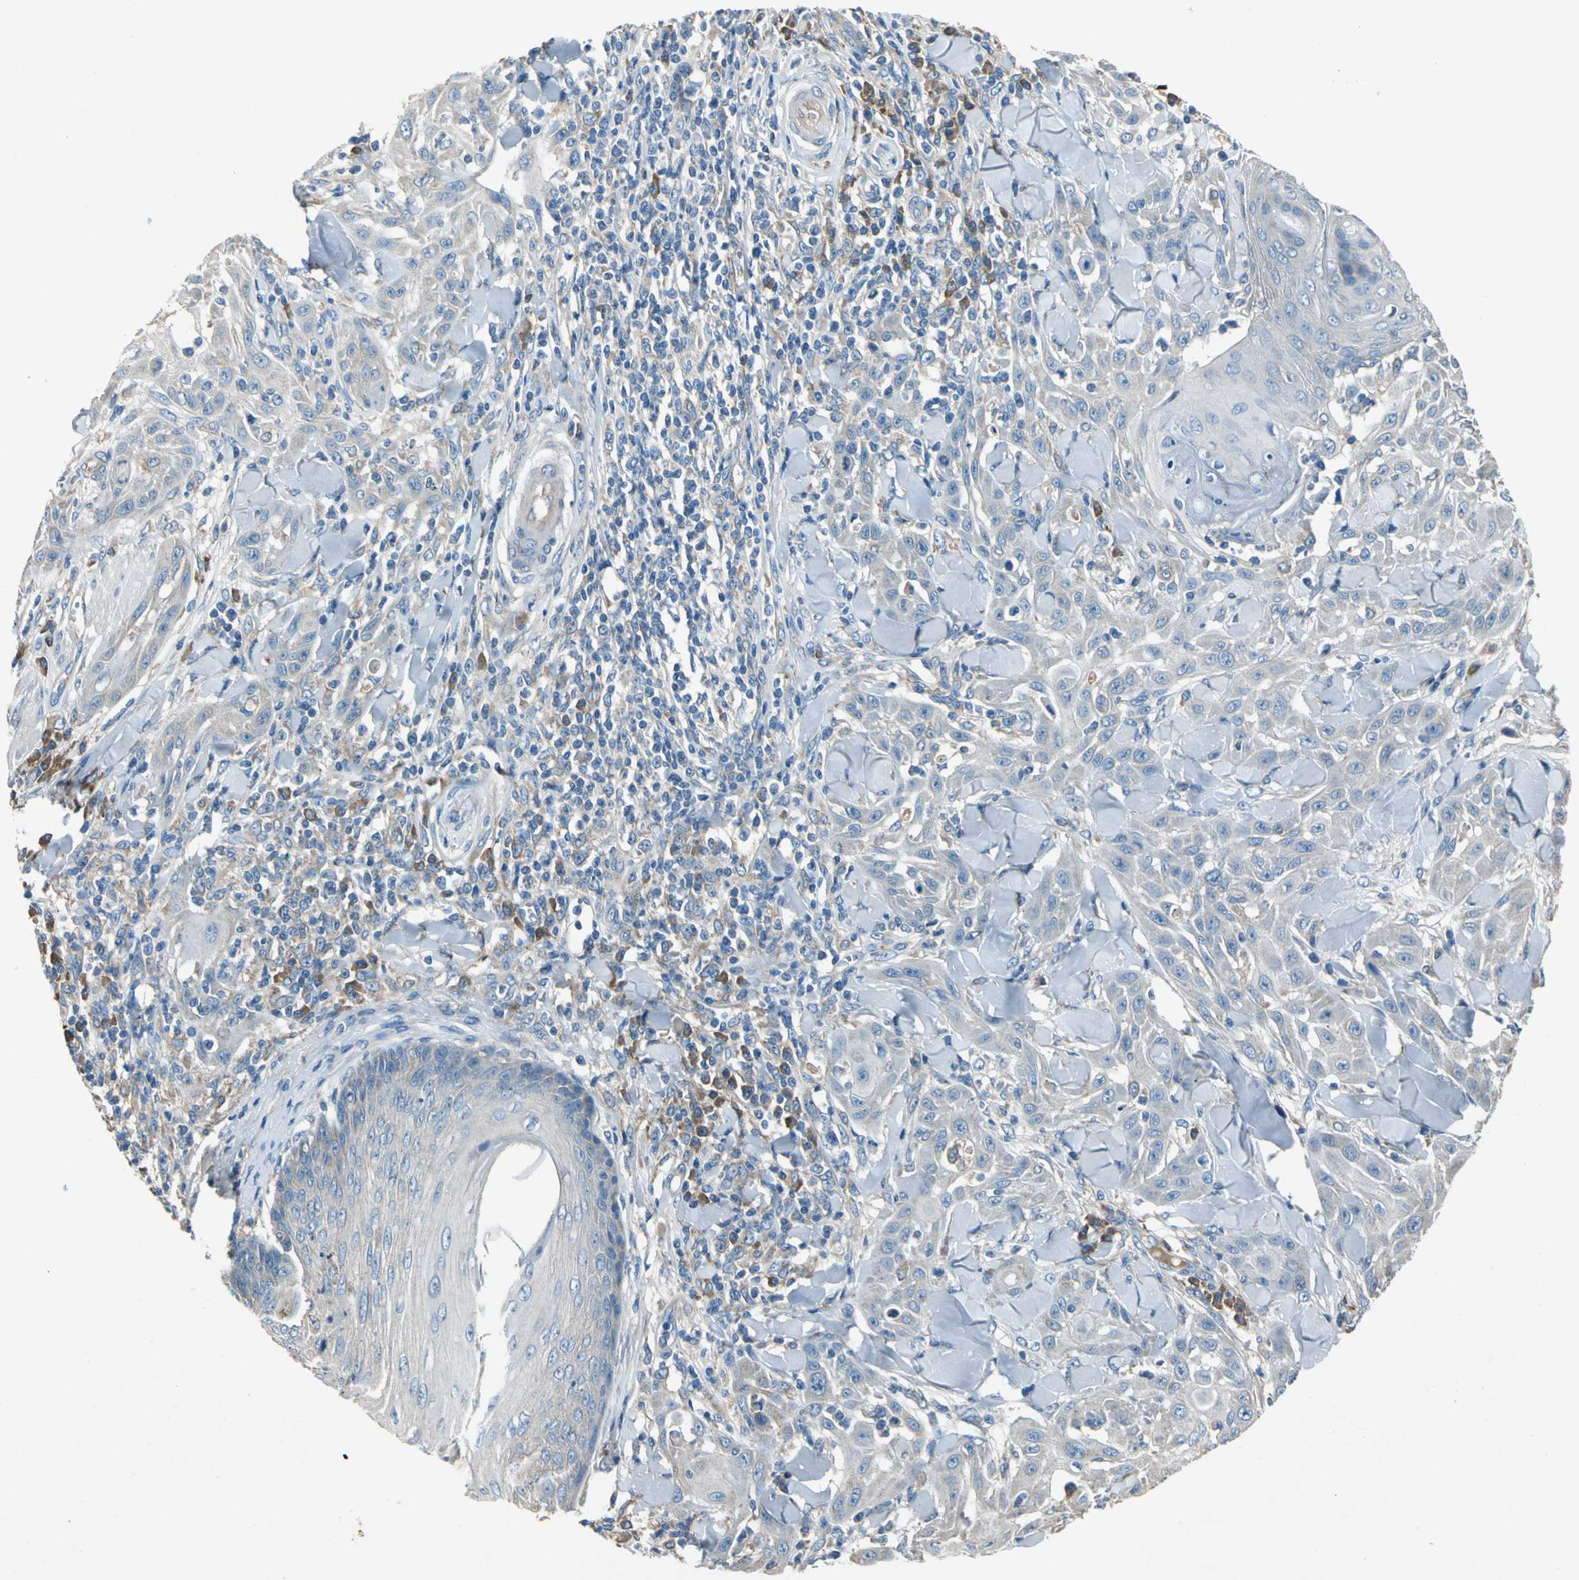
{"staining": {"intensity": "weak", "quantity": "<25%", "location": "cytoplasmic/membranous"}, "tissue": "skin cancer", "cell_type": "Tumor cells", "image_type": "cancer", "snomed": [{"axis": "morphology", "description": "Squamous cell carcinoma, NOS"}, {"axis": "topography", "description": "Skin"}], "caption": "This histopathology image is of skin cancer (squamous cell carcinoma) stained with immunohistochemistry to label a protein in brown with the nuclei are counter-stained blue. There is no positivity in tumor cells.", "gene": "HEPH", "patient": {"sex": "male", "age": 24}}